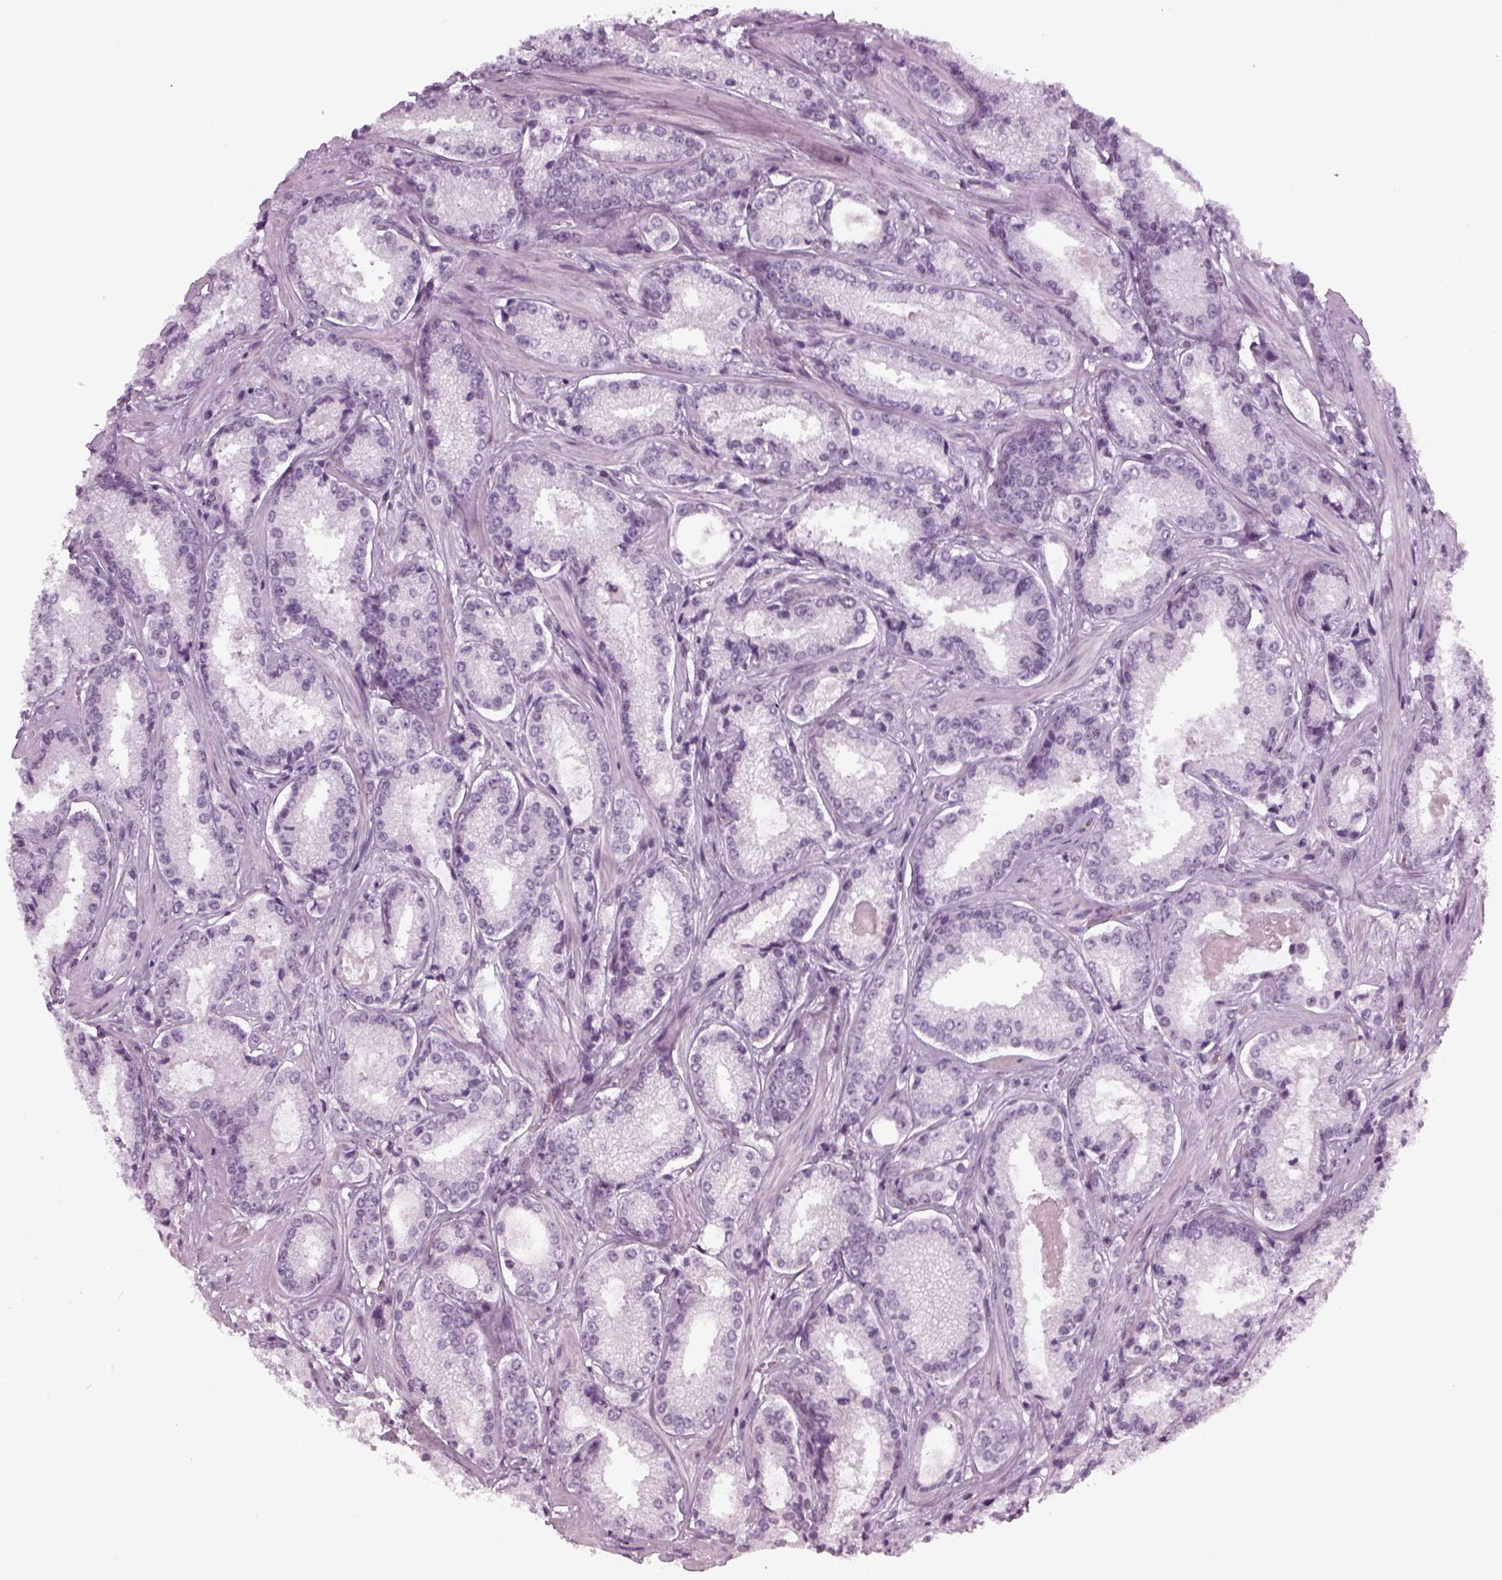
{"staining": {"intensity": "negative", "quantity": "none", "location": "none"}, "tissue": "prostate cancer", "cell_type": "Tumor cells", "image_type": "cancer", "snomed": [{"axis": "morphology", "description": "Adenocarcinoma, Low grade"}, {"axis": "topography", "description": "Prostate"}], "caption": "Prostate low-grade adenocarcinoma was stained to show a protein in brown. There is no significant positivity in tumor cells.", "gene": "KCNG2", "patient": {"sex": "male", "age": 56}}